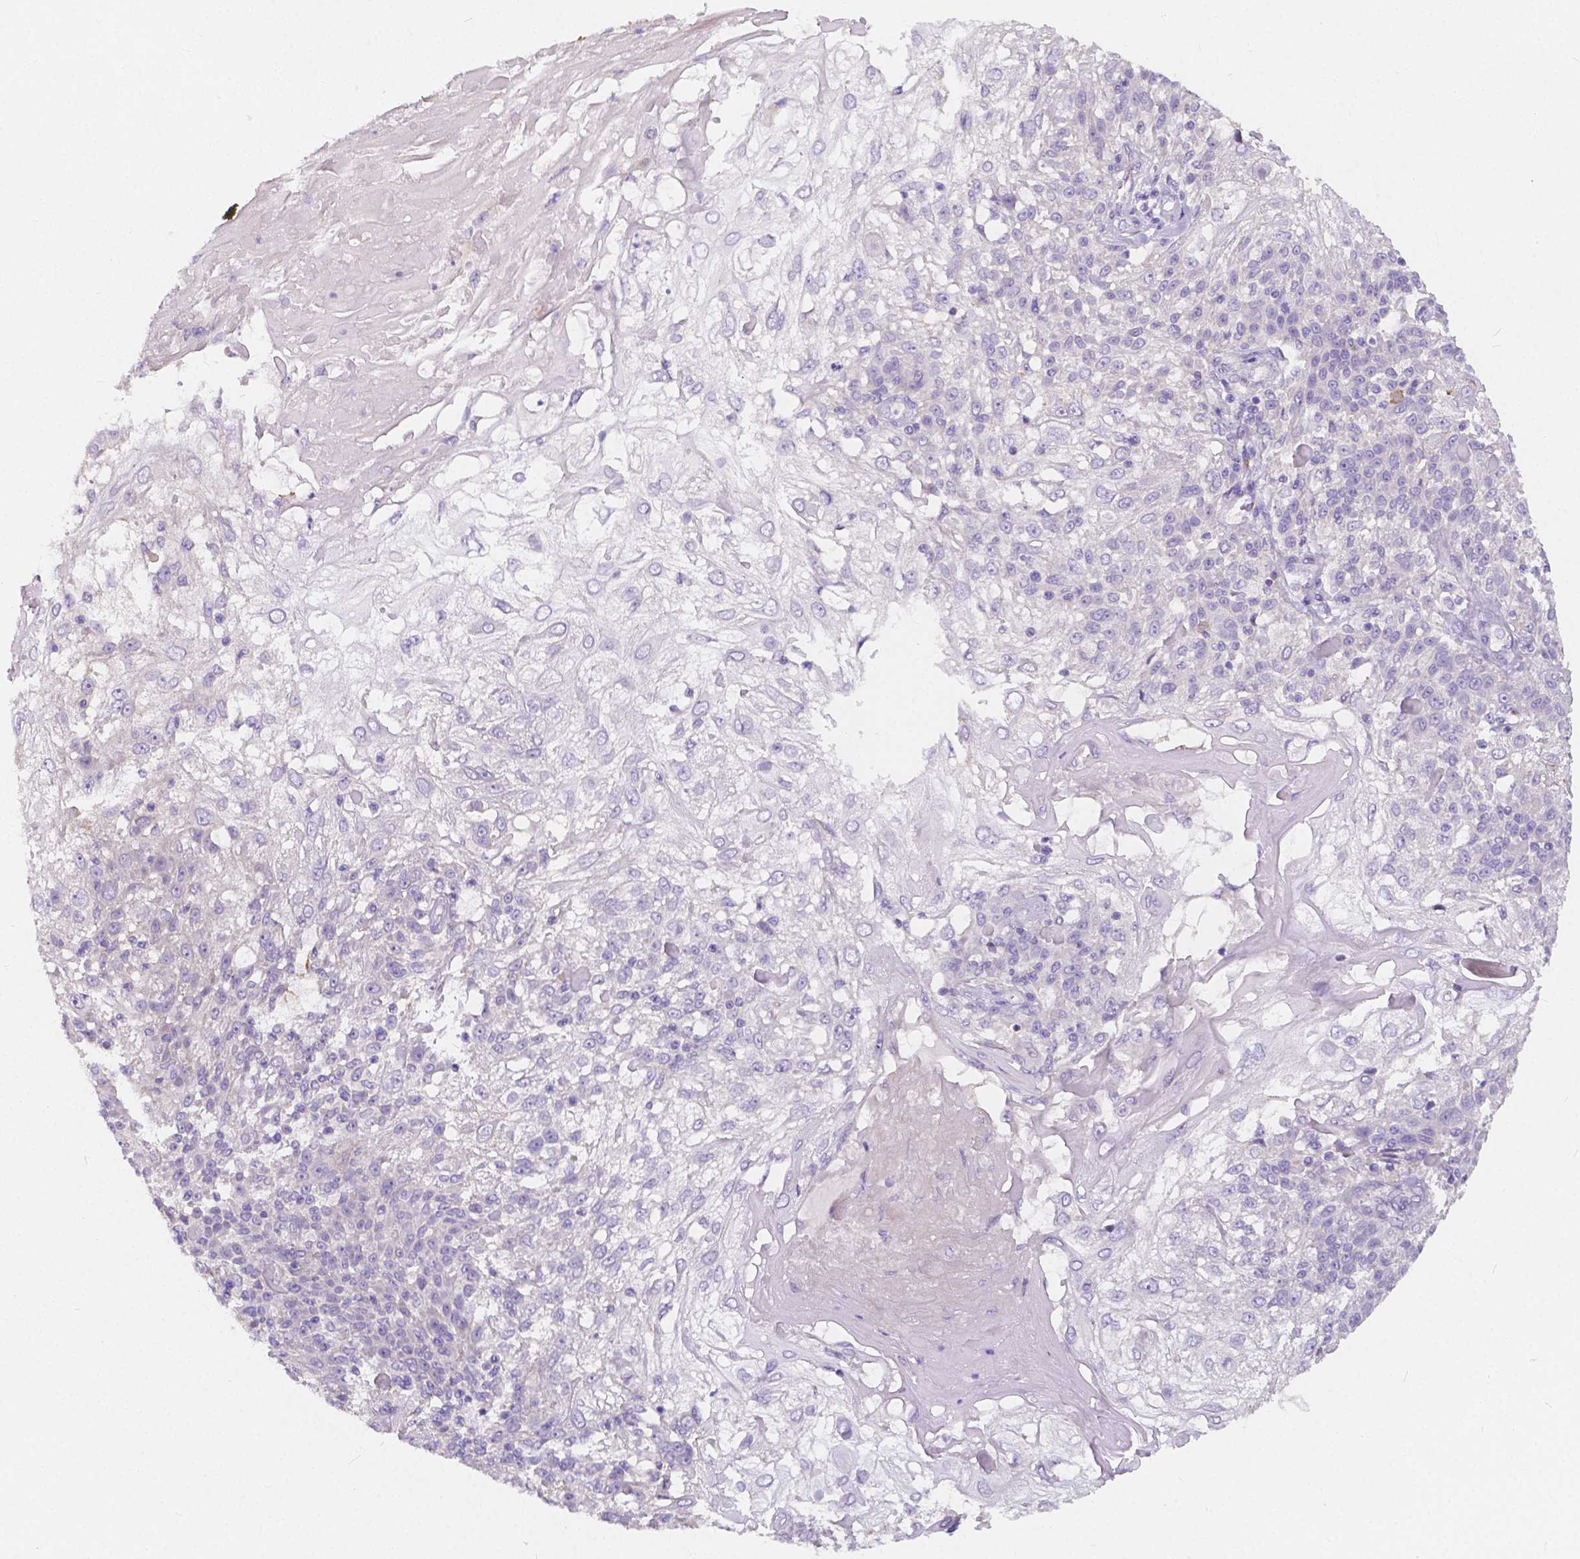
{"staining": {"intensity": "negative", "quantity": "none", "location": "none"}, "tissue": "skin cancer", "cell_type": "Tumor cells", "image_type": "cancer", "snomed": [{"axis": "morphology", "description": "Normal tissue, NOS"}, {"axis": "morphology", "description": "Squamous cell carcinoma, NOS"}, {"axis": "topography", "description": "Skin"}], "caption": "A micrograph of skin squamous cell carcinoma stained for a protein exhibits no brown staining in tumor cells.", "gene": "RNF186", "patient": {"sex": "female", "age": 83}}